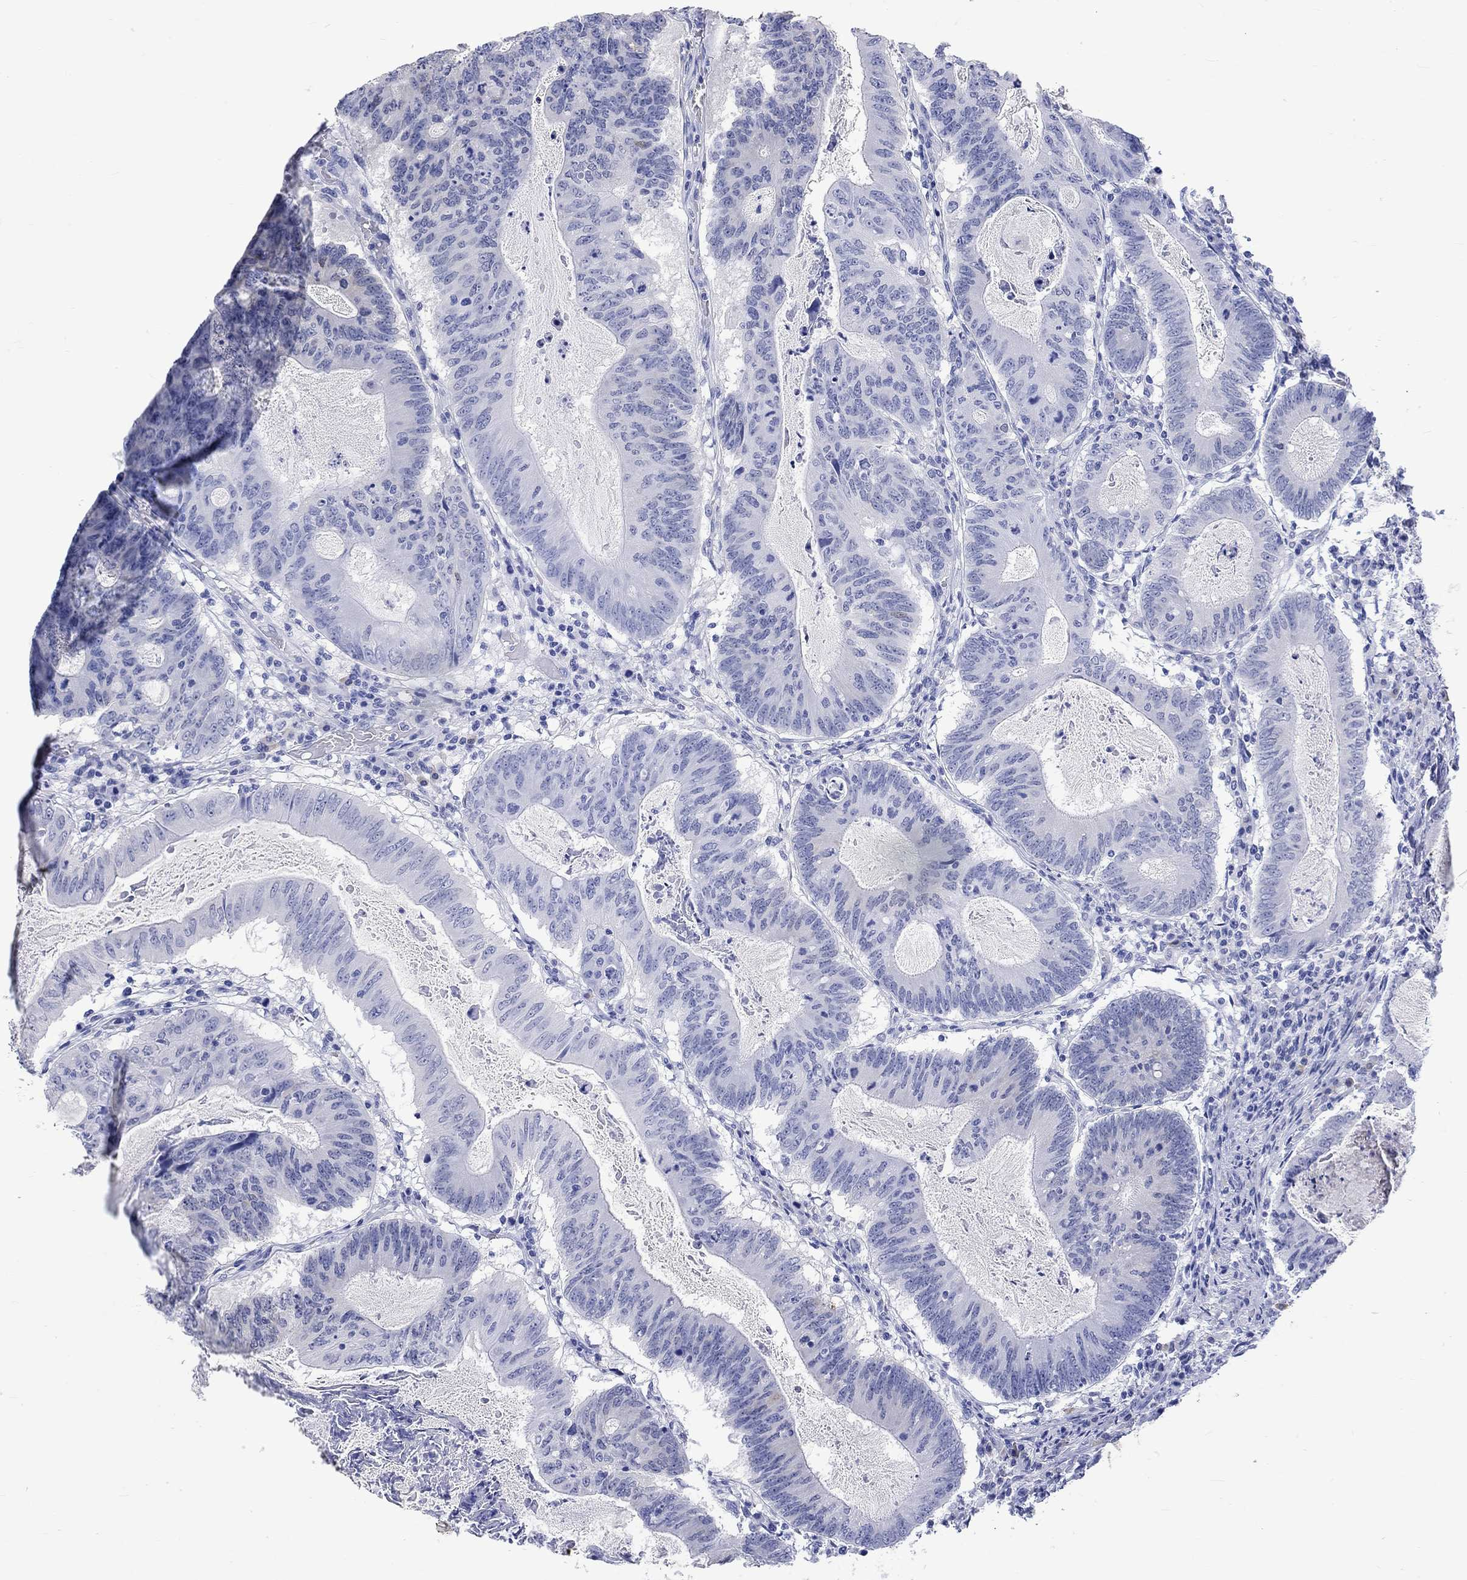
{"staining": {"intensity": "weak", "quantity": "<25%", "location": "cytoplasmic/membranous"}, "tissue": "colorectal cancer", "cell_type": "Tumor cells", "image_type": "cancer", "snomed": [{"axis": "morphology", "description": "Adenocarcinoma, NOS"}, {"axis": "topography", "description": "Colon"}], "caption": "Immunohistochemistry (IHC) of human colorectal cancer (adenocarcinoma) displays no expression in tumor cells.", "gene": "MSI1", "patient": {"sex": "female", "age": 70}}